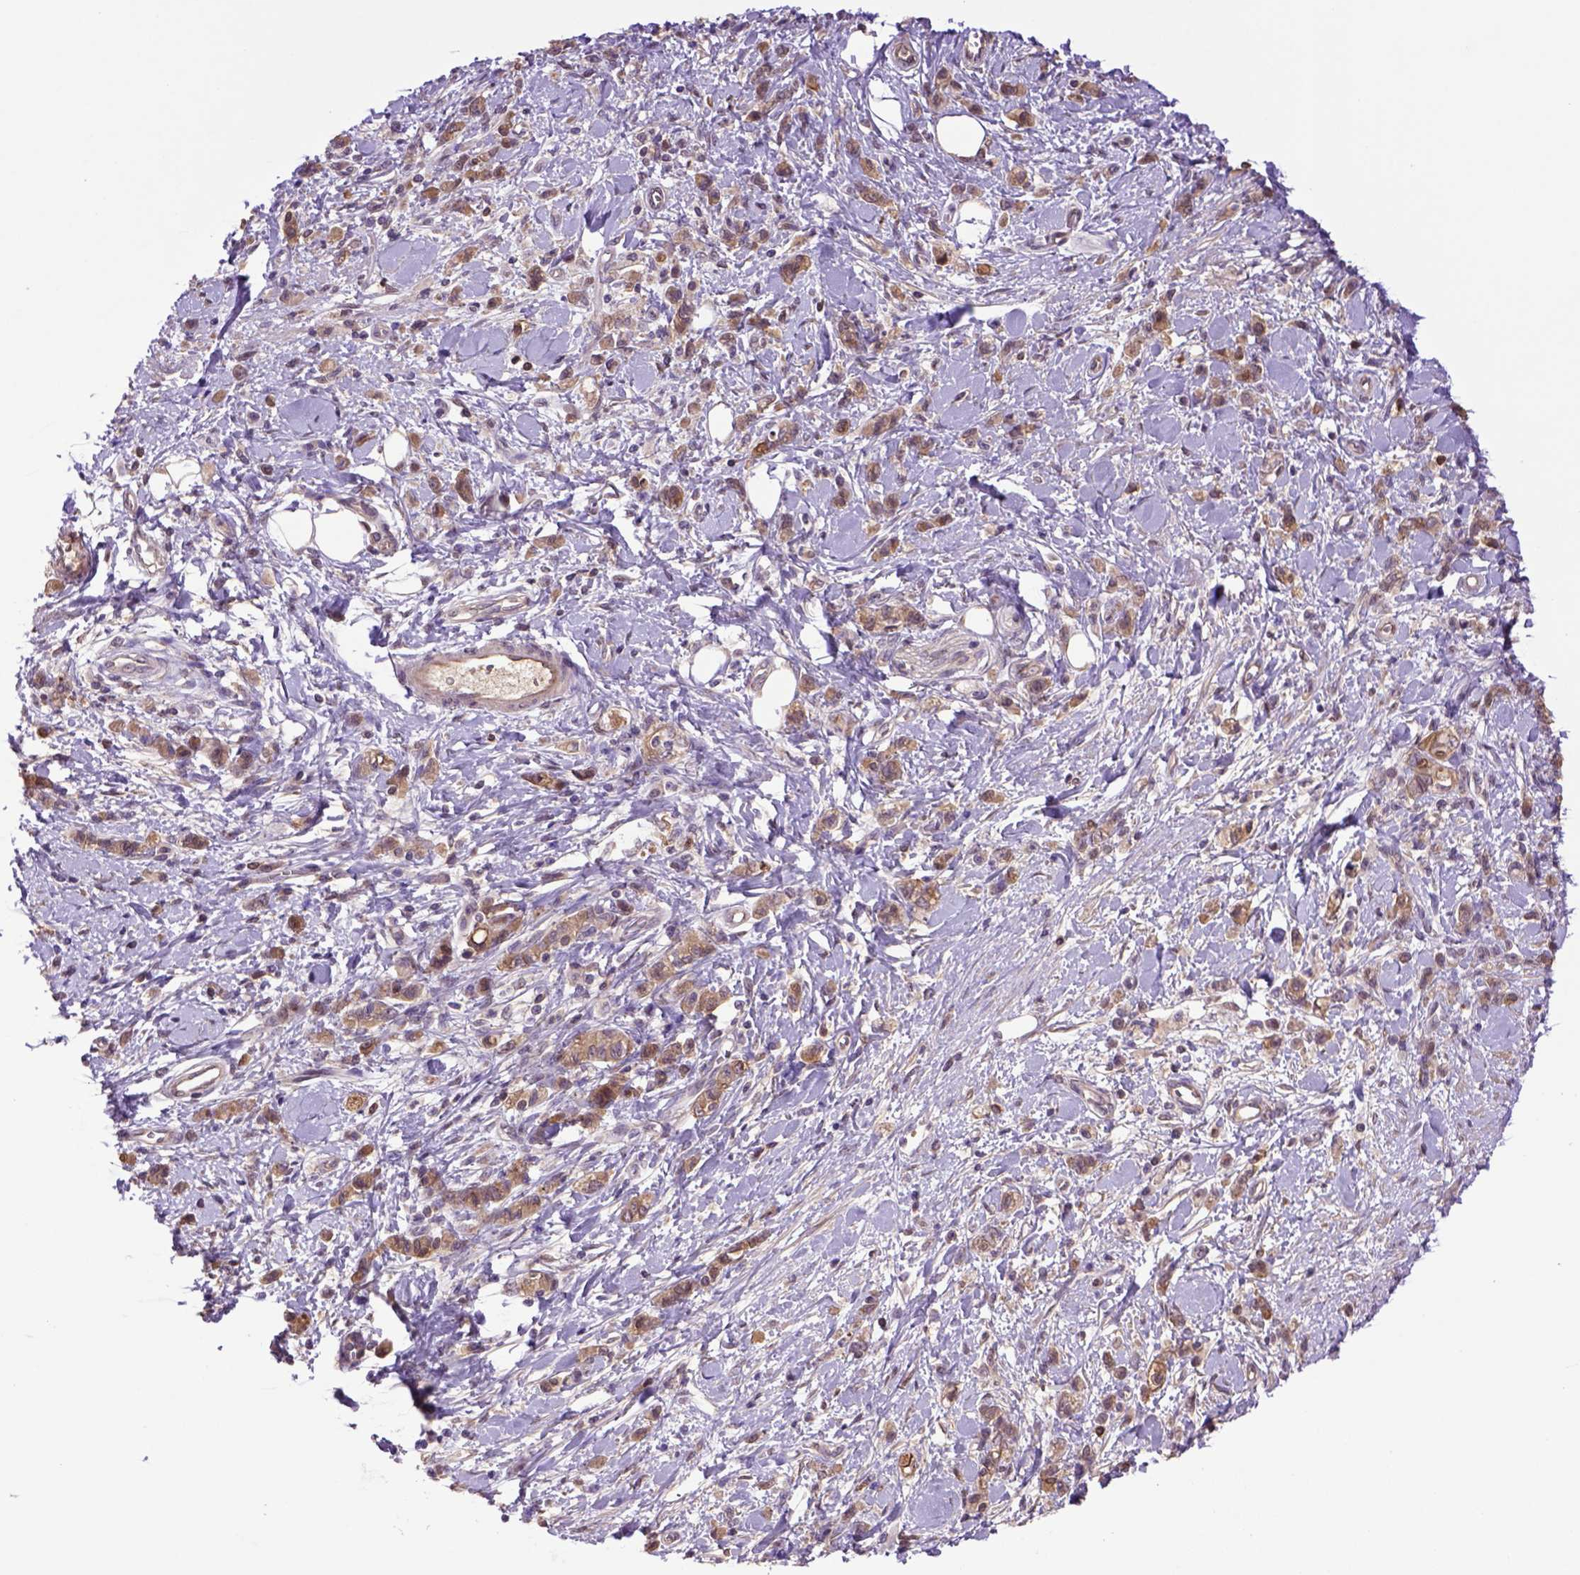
{"staining": {"intensity": "moderate", "quantity": ">75%", "location": "cytoplasmic/membranous"}, "tissue": "stomach cancer", "cell_type": "Tumor cells", "image_type": "cancer", "snomed": [{"axis": "morphology", "description": "Adenocarcinoma, NOS"}, {"axis": "topography", "description": "Stomach"}], "caption": "IHC of human stomach cancer (adenocarcinoma) demonstrates medium levels of moderate cytoplasmic/membranous staining in about >75% of tumor cells. Immunohistochemistry stains the protein in brown and the nuclei are stained blue.", "gene": "HSPBP1", "patient": {"sex": "male", "age": 77}}